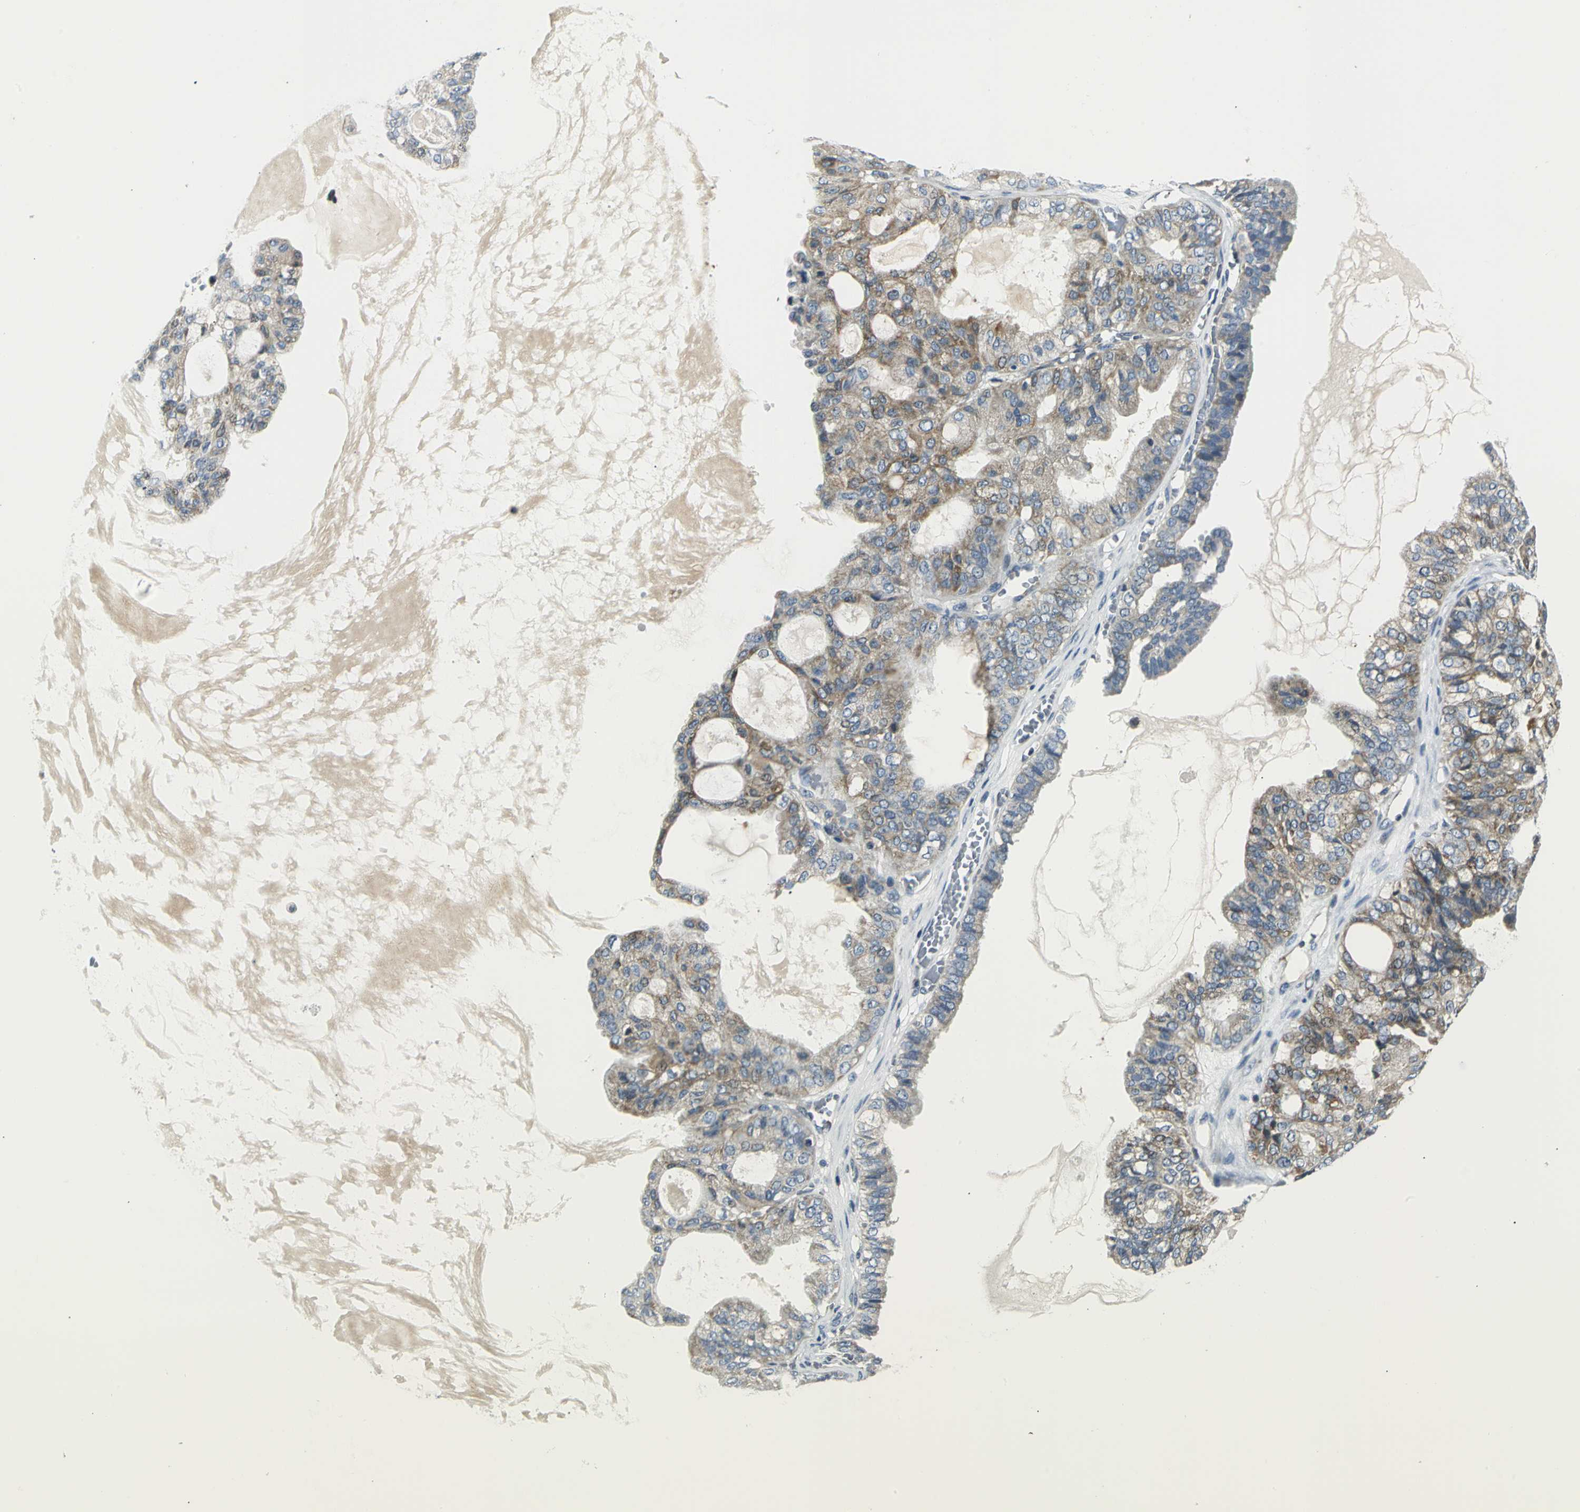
{"staining": {"intensity": "moderate", "quantity": "25%-75%", "location": "cytoplasmic/membranous"}, "tissue": "ovarian cancer", "cell_type": "Tumor cells", "image_type": "cancer", "snomed": [{"axis": "morphology", "description": "Carcinoma, NOS"}, {"axis": "morphology", "description": "Carcinoma, endometroid"}, {"axis": "topography", "description": "Ovary"}], "caption": "A brown stain highlights moderate cytoplasmic/membranous expression of a protein in human ovarian cancer tumor cells. (DAB = brown stain, brightfield microscopy at high magnification).", "gene": "USP40", "patient": {"sex": "female", "age": 50}}